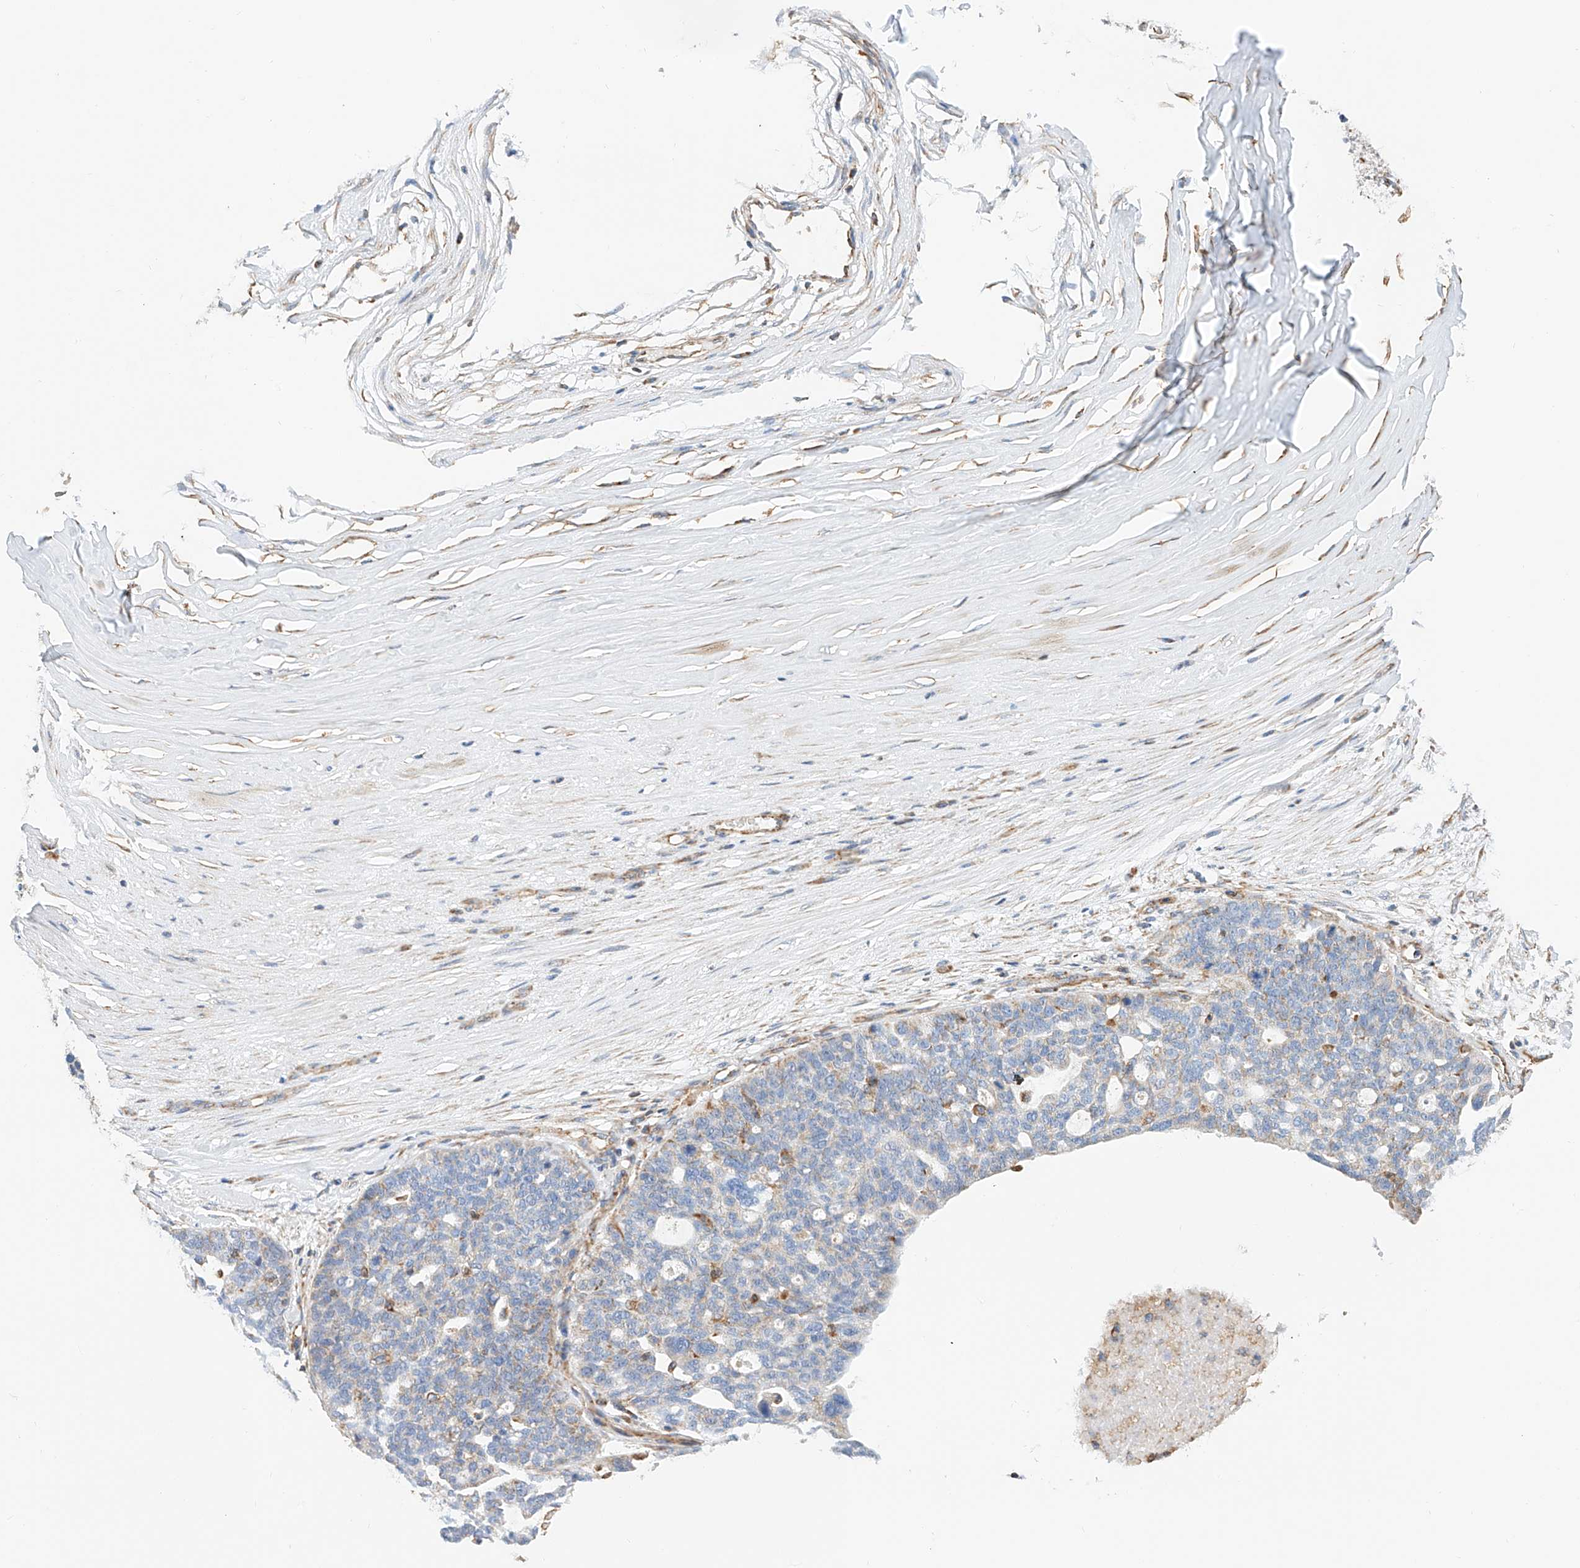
{"staining": {"intensity": "negative", "quantity": "none", "location": "none"}, "tissue": "ovarian cancer", "cell_type": "Tumor cells", "image_type": "cancer", "snomed": [{"axis": "morphology", "description": "Cystadenocarcinoma, serous, NOS"}, {"axis": "topography", "description": "Ovary"}], "caption": "High power microscopy photomicrograph of an immunohistochemistry photomicrograph of serous cystadenocarcinoma (ovarian), revealing no significant positivity in tumor cells.", "gene": "NDUFV3", "patient": {"sex": "female", "age": 59}}